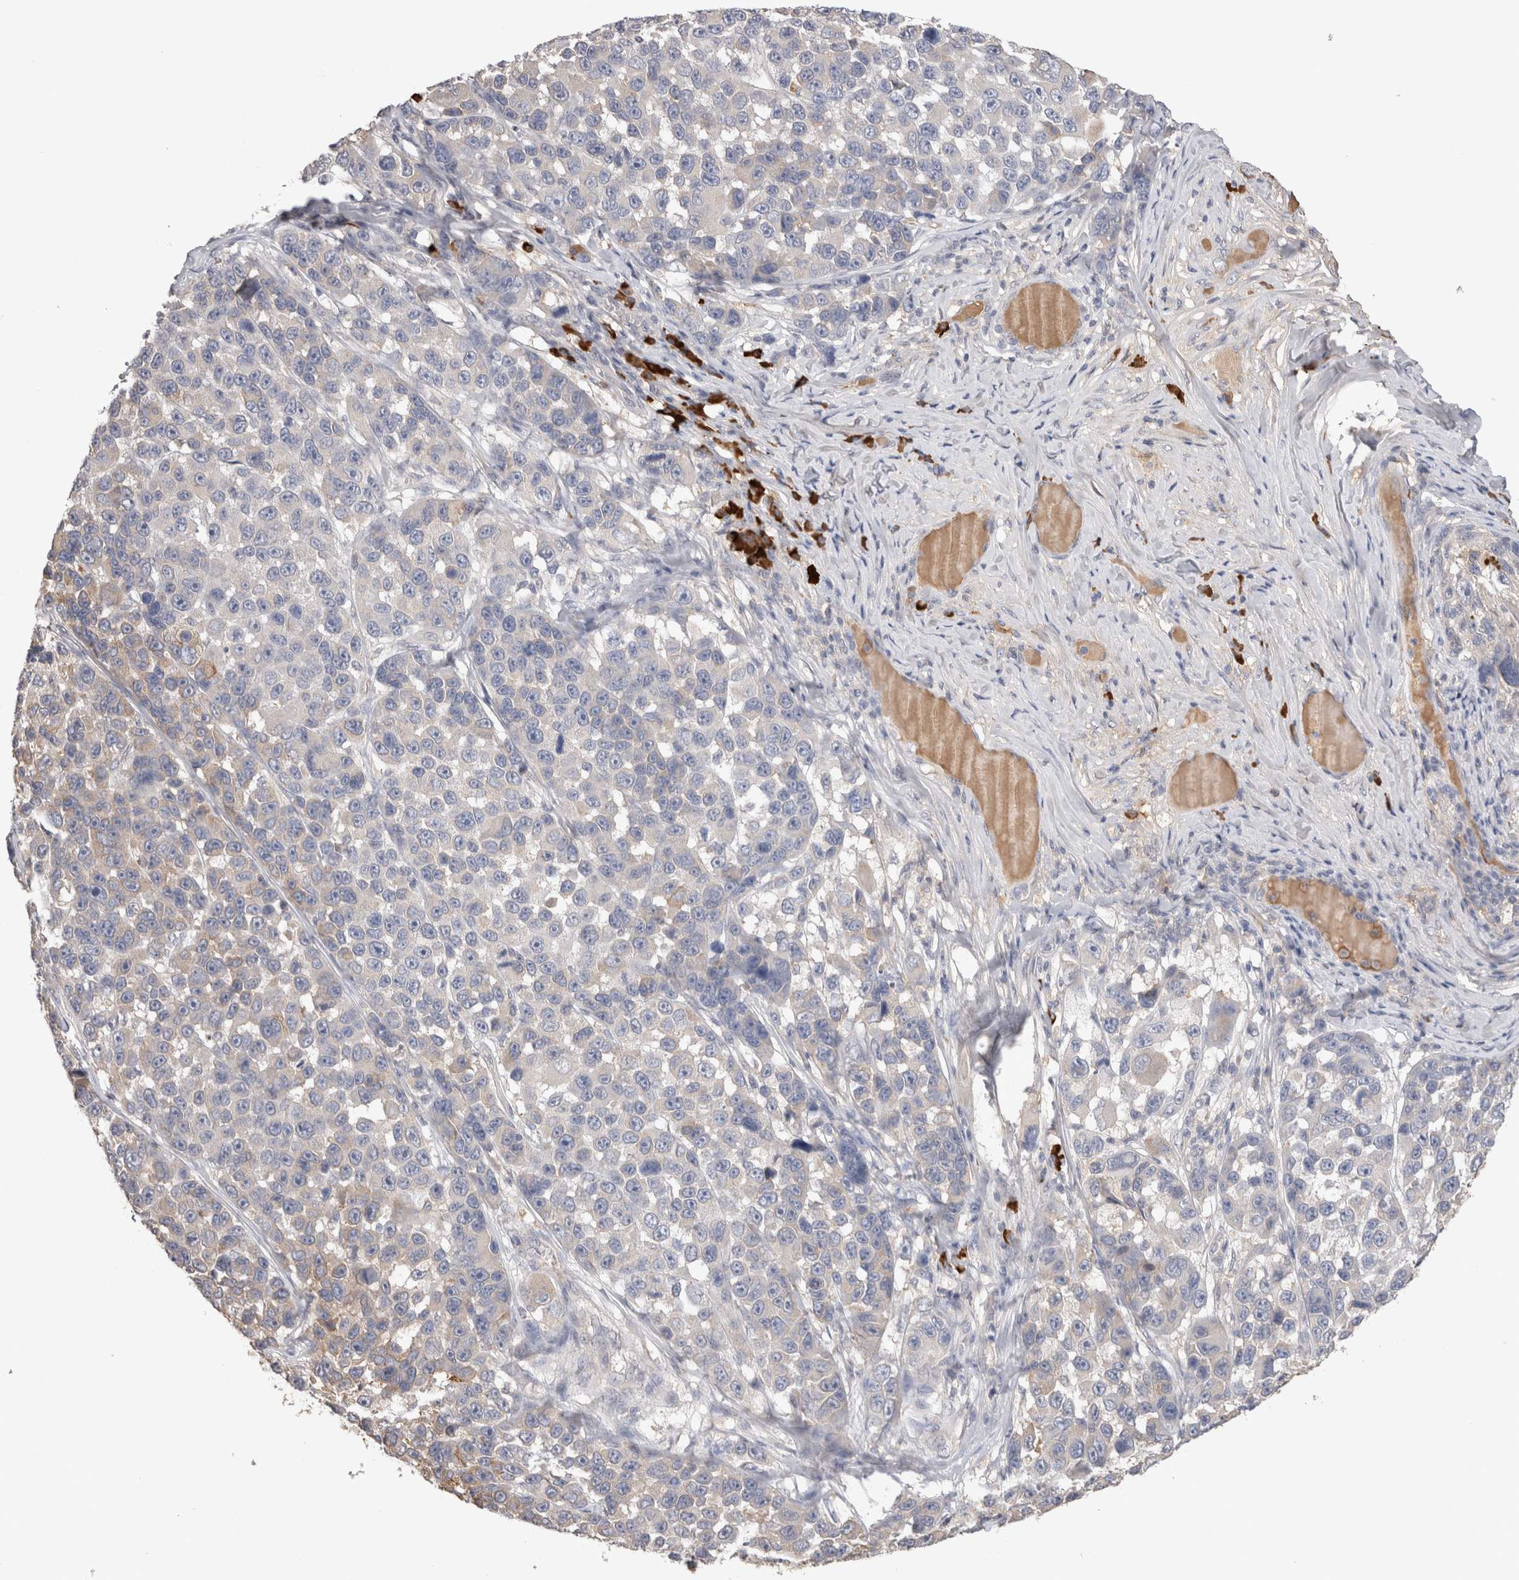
{"staining": {"intensity": "negative", "quantity": "none", "location": "none"}, "tissue": "melanoma", "cell_type": "Tumor cells", "image_type": "cancer", "snomed": [{"axis": "morphology", "description": "Malignant melanoma, NOS"}, {"axis": "topography", "description": "Skin"}], "caption": "Tumor cells are negative for brown protein staining in malignant melanoma.", "gene": "PPP3CC", "patient": {"sex": "male", "age": 53}}